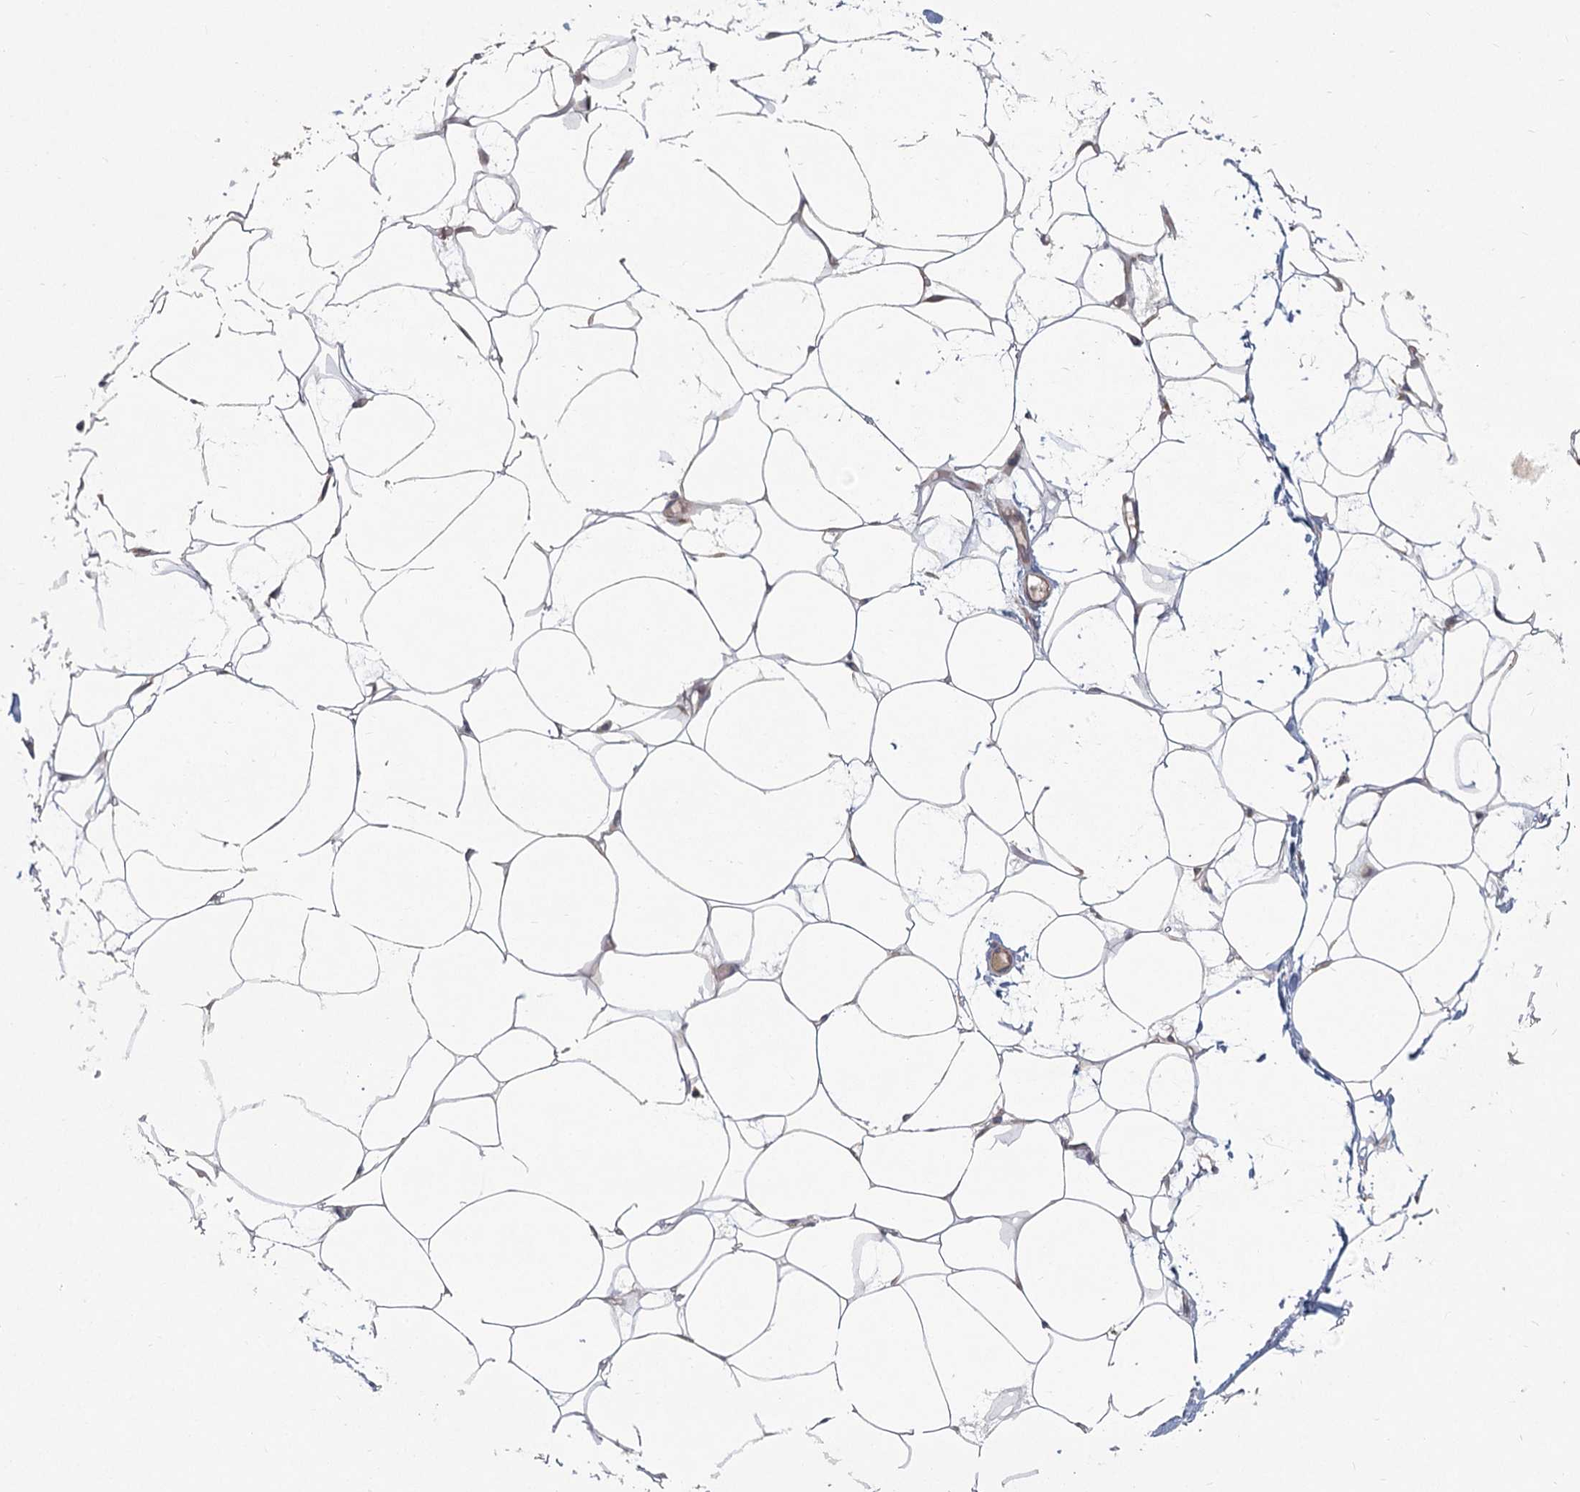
{"staining": {"intensity": "weak", "quantity": "<25%", "location": "cytoplasmic/membranous"}, "tissue": "adipose tissue", "cell_type": "Adipocytes", "image_type": "normal", "snomed": [{"axis": "morphology", "description": "Normal tissue, NOS"}, {"axis": "topography", "description": "Breast"}], "caption": "DAB immunohistochemical staining of normal adipose tissue displays no significant positivity in adipocytes.", "gene": "CNTLN", "patient": {"sex": "female", "age": 23}}